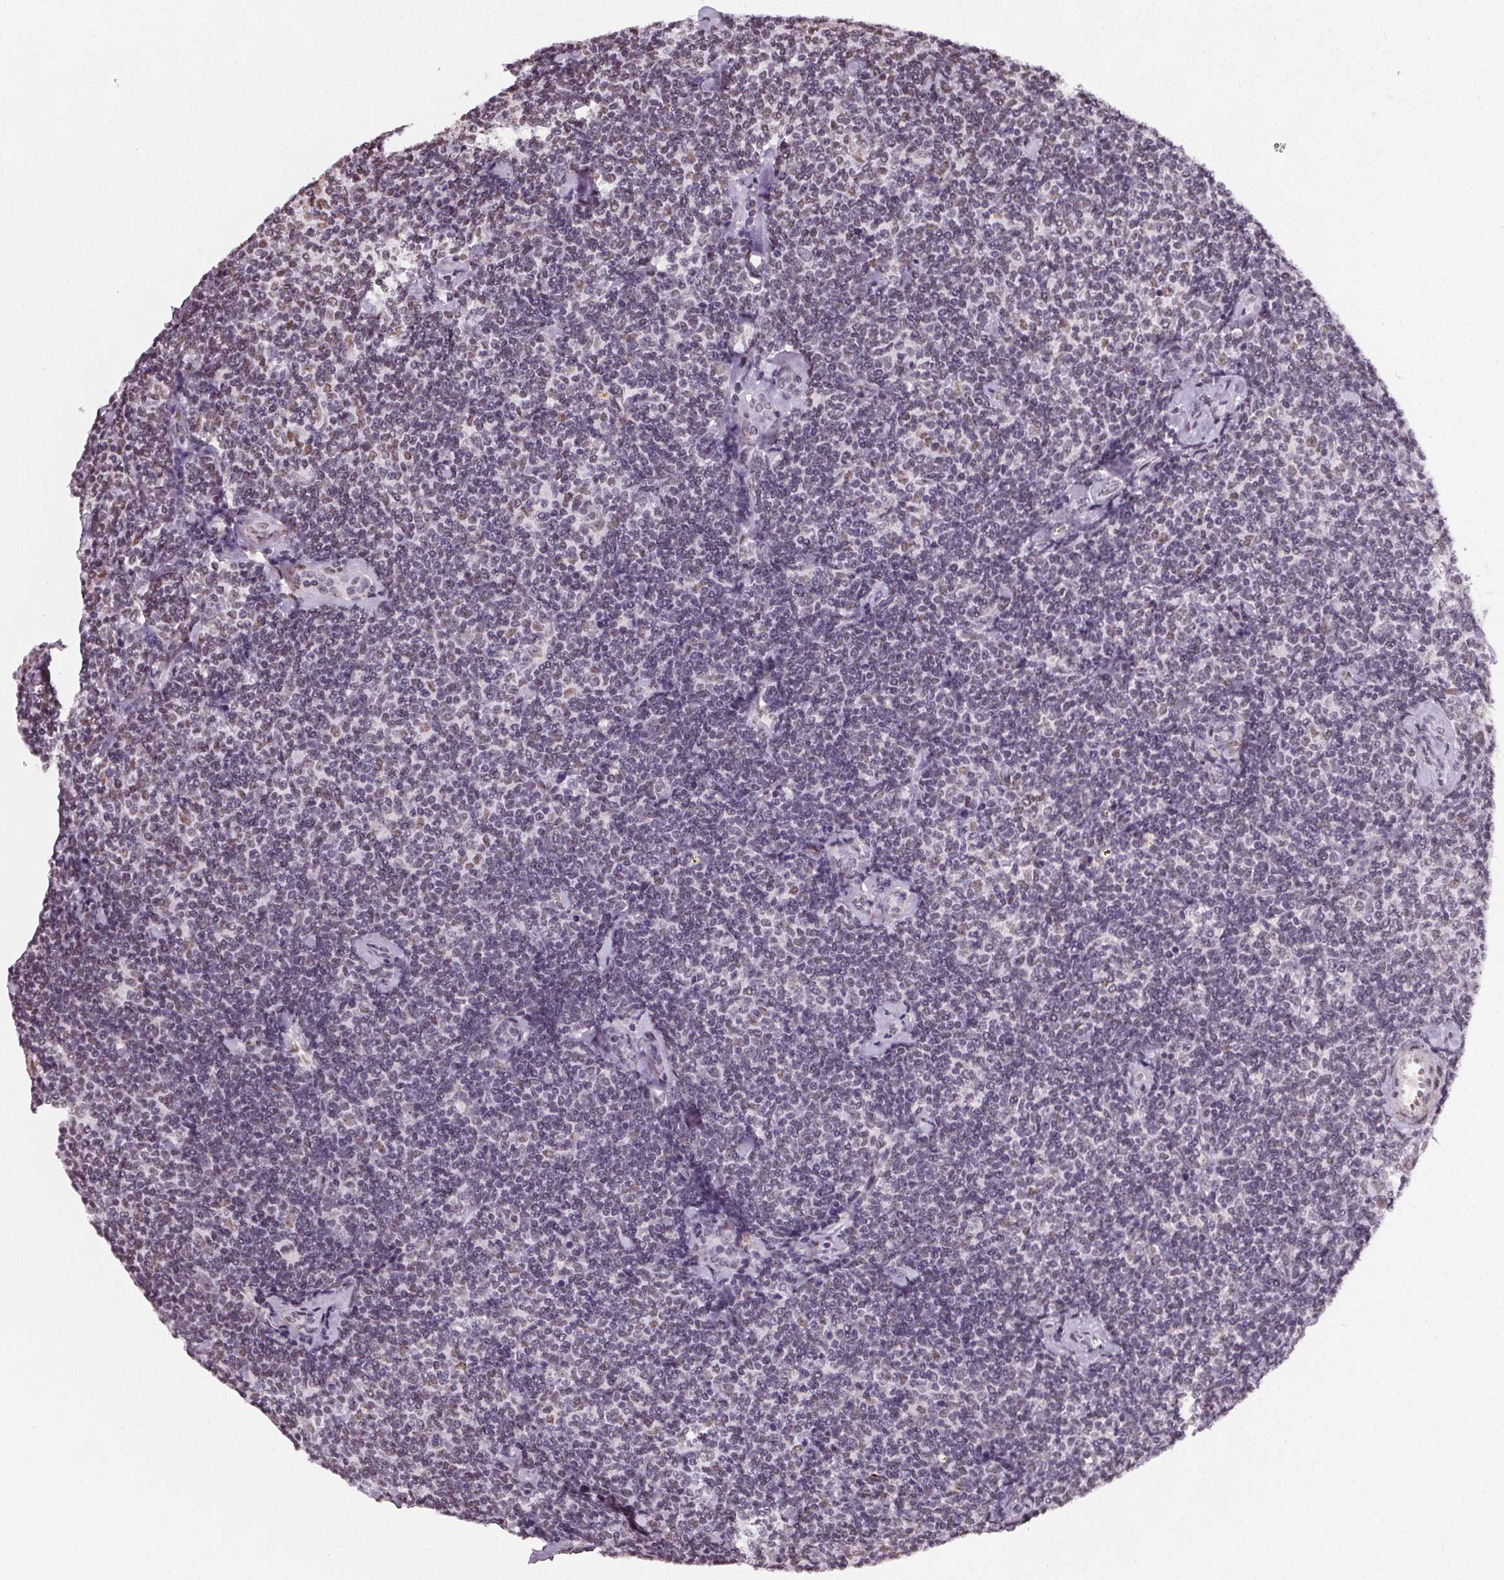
{"staining": {"intensity": "weak", "quantity": "<25%", "location": "nuclear"}, "tissue": "lymphoma", "cell_type": "Tumor cells", "image_type": "cancer", "snomed": [{"axis": "morphology", "description": "Malignant lymphoma, non-Hodgkin's type, Low grade"}, {"axis": "topography", "description": "Lymph node"}], "caption": "IHC photomicrograph of neoplastic tissue: human lymphoma stained with DAB displays no significant protein expression in tumor cells.", "gene": "GP6", "patient": {"sex": "female", "age": 56}}